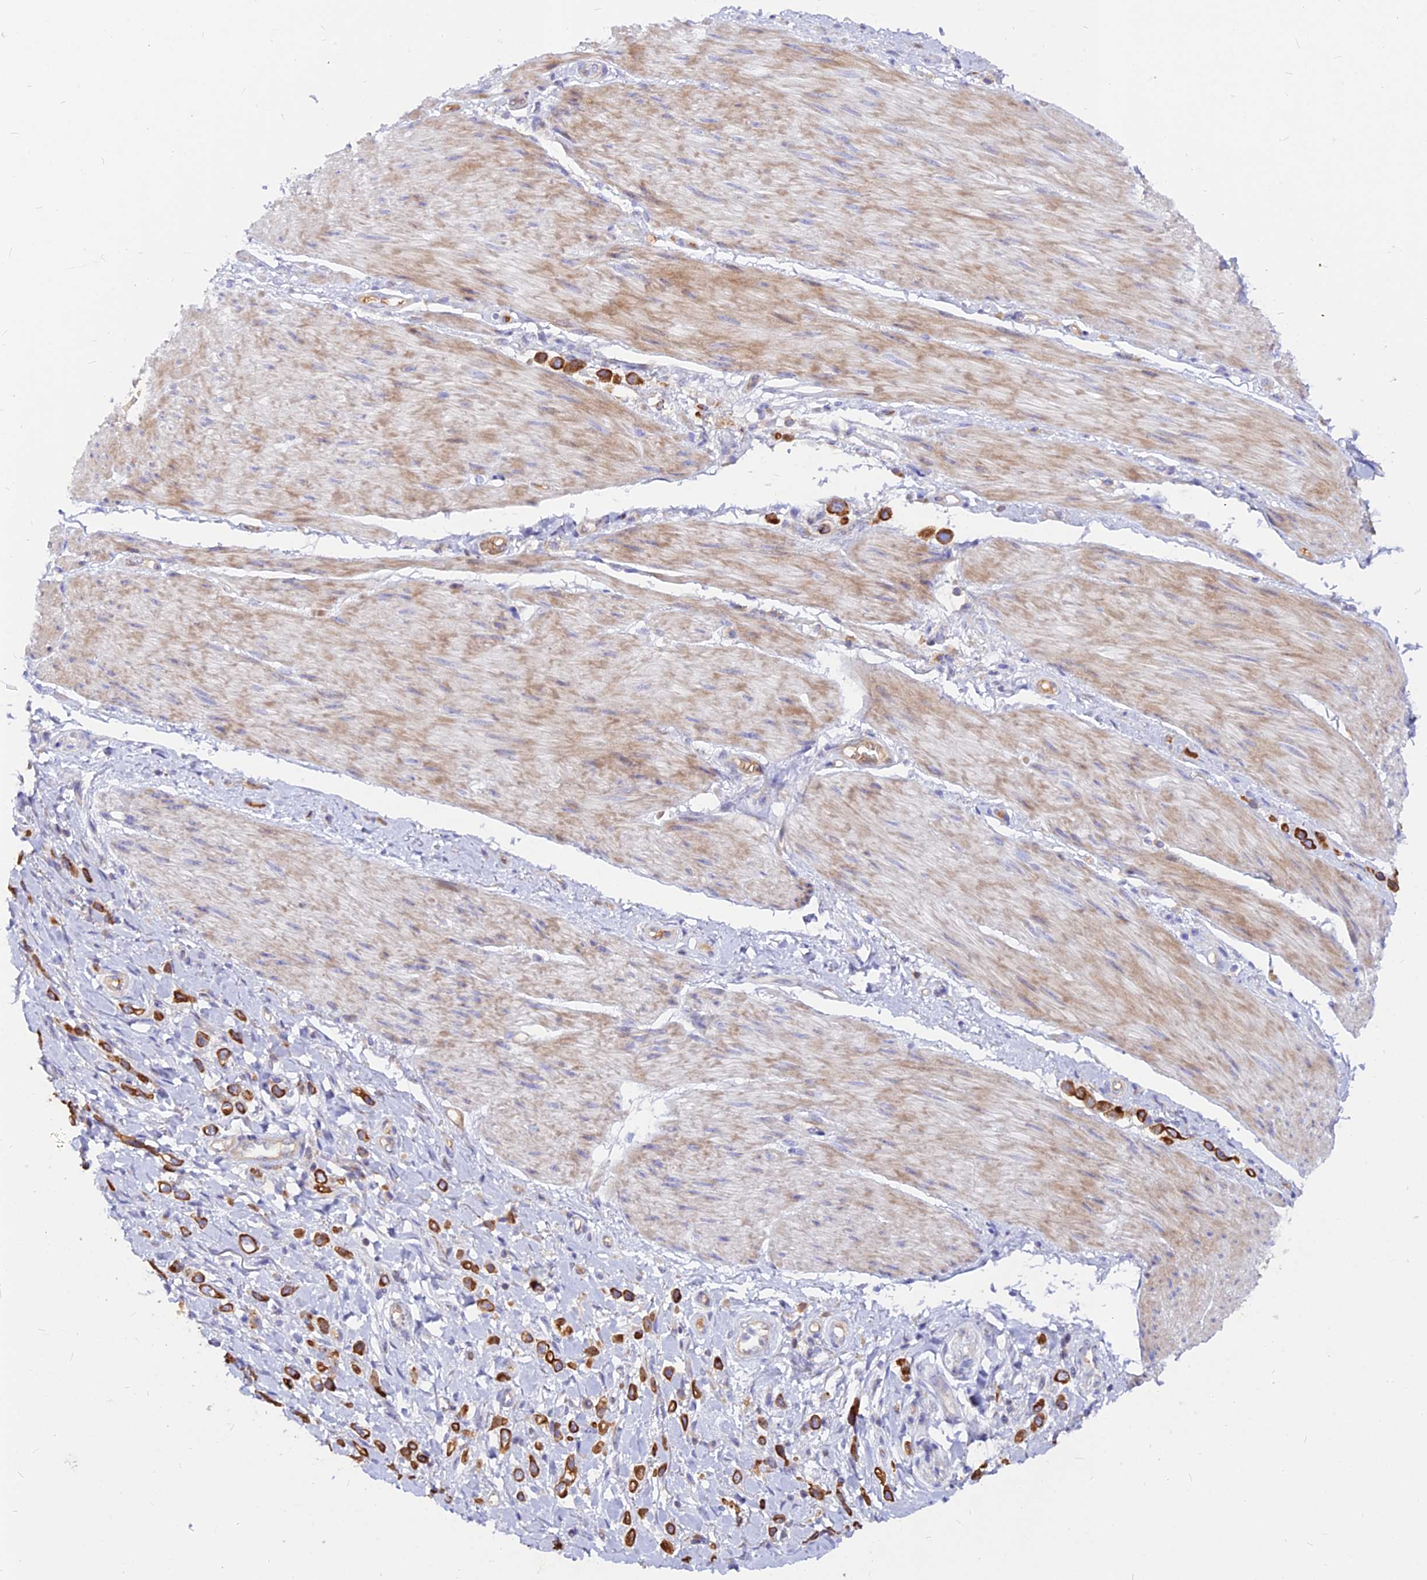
{"staining": {"intensity": "strong", "quantity": ">75%", "location": "cytoplasmic/membranous"}, "tissue": "stomach cancer", "cell_type": "Tumor cells", "image_type": "cancer", "snomed": [{"axis": "morphology", "description": "Adenocarcinoma, NOS"}, {"axis": "topography", "description": "Stomach"}], "caption": "This is a photomicrograph of immunohistochemistry staining of stomach cancer, which shows strong expression in the cytoplasmic/membranous of tumor cells.", "gene": "DENND2D", "patient": {"sex": "female", "age": 65}}